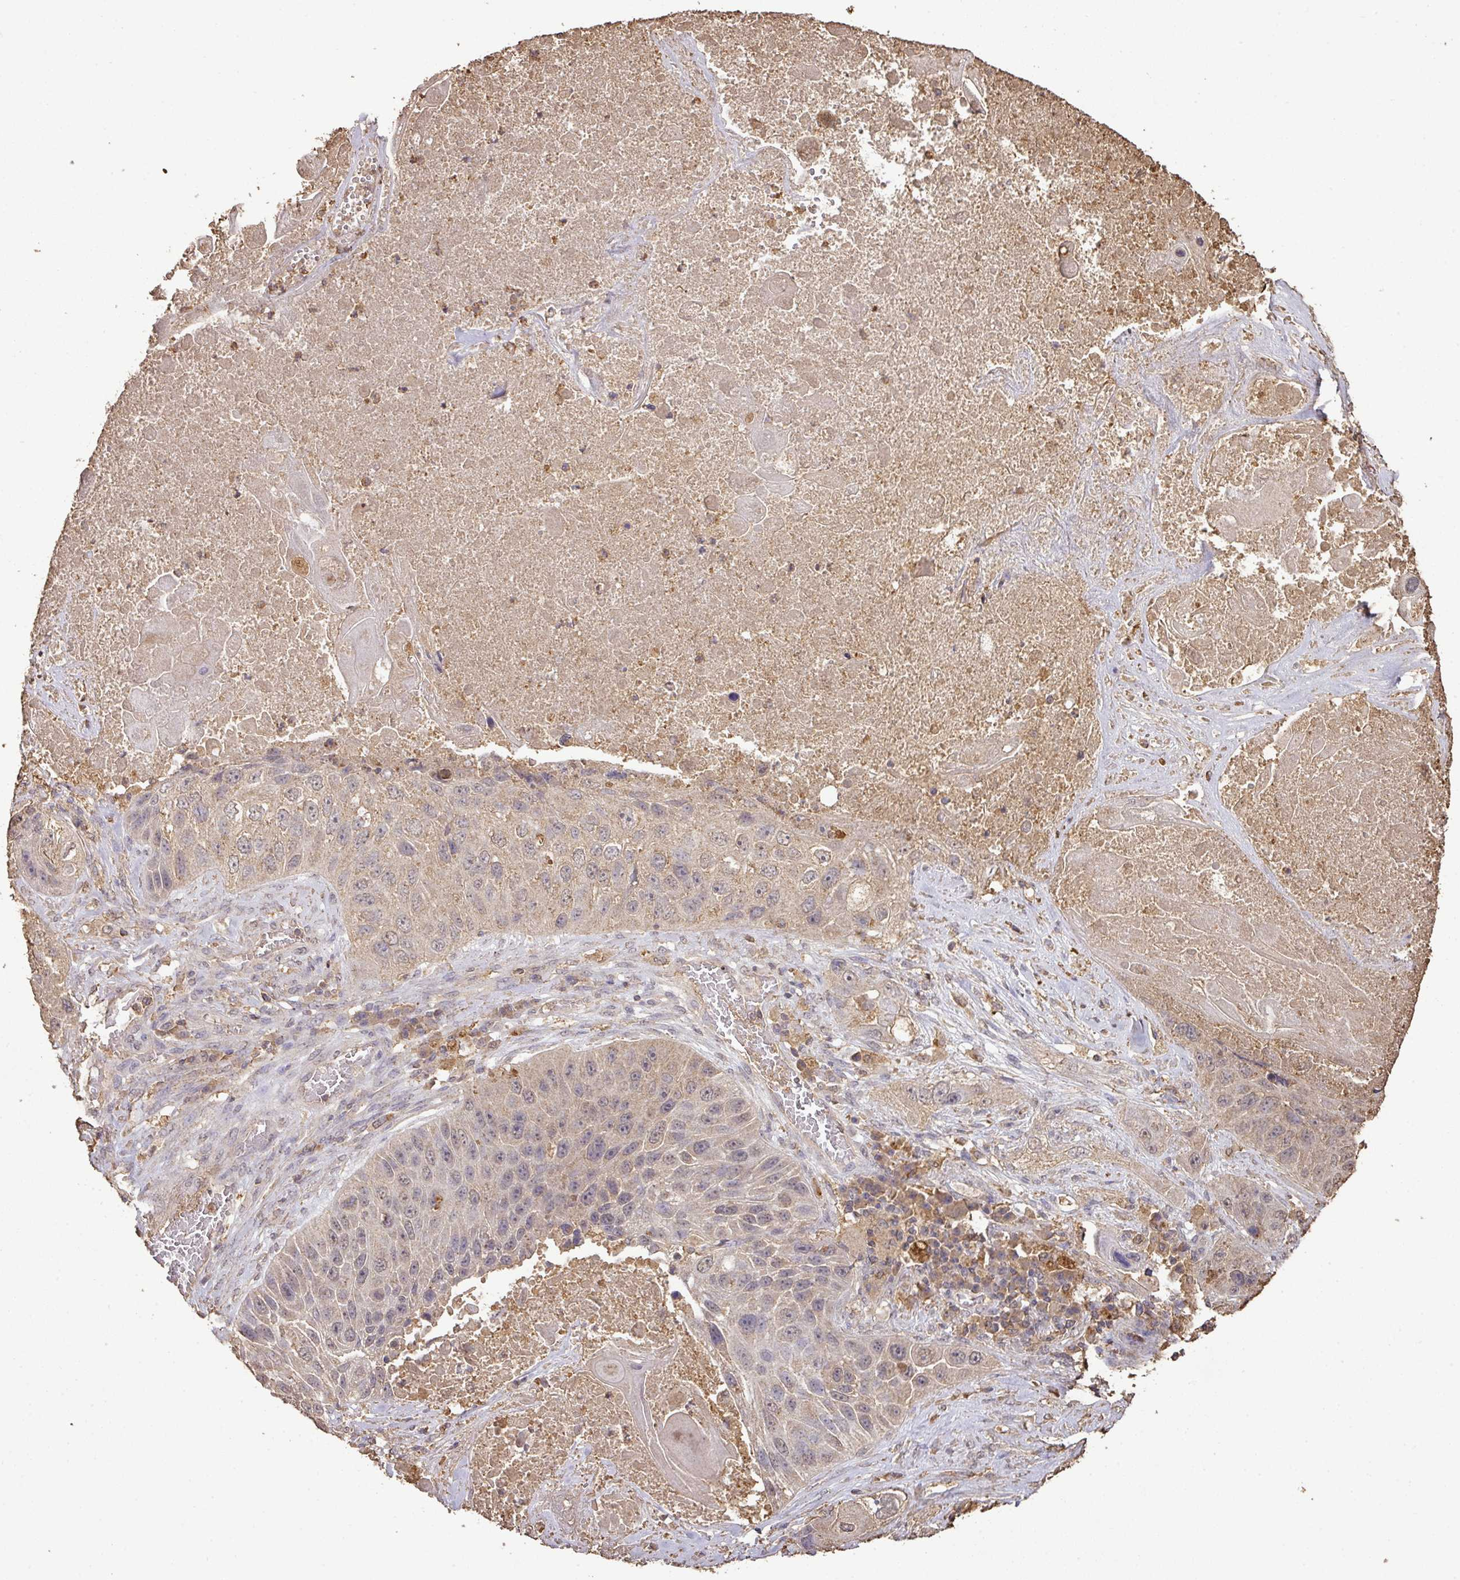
{"staining": {"intensity": "weak", "quantity": "<25%", "location": "cytoplasmic/membranous"}, "tissue": "lung cancer", "cell_type": "Tumor cells", "image_type": "cancer", "snomed": [{"axis": "morphology", "description": "Squamous cell carcinoma, NOS"}, {"axis": "topography", "description": "Lung"}], "caption": "Image shows no protein positivity in tumor cells of lung cancer (squamous cell carcinoma) tissue. (Brightfield microscopy of DAB immunohistochemistry (IHC) at high magnification).", "gene": "ATAT1", "patient": {"sex": "male", "age": 61}}